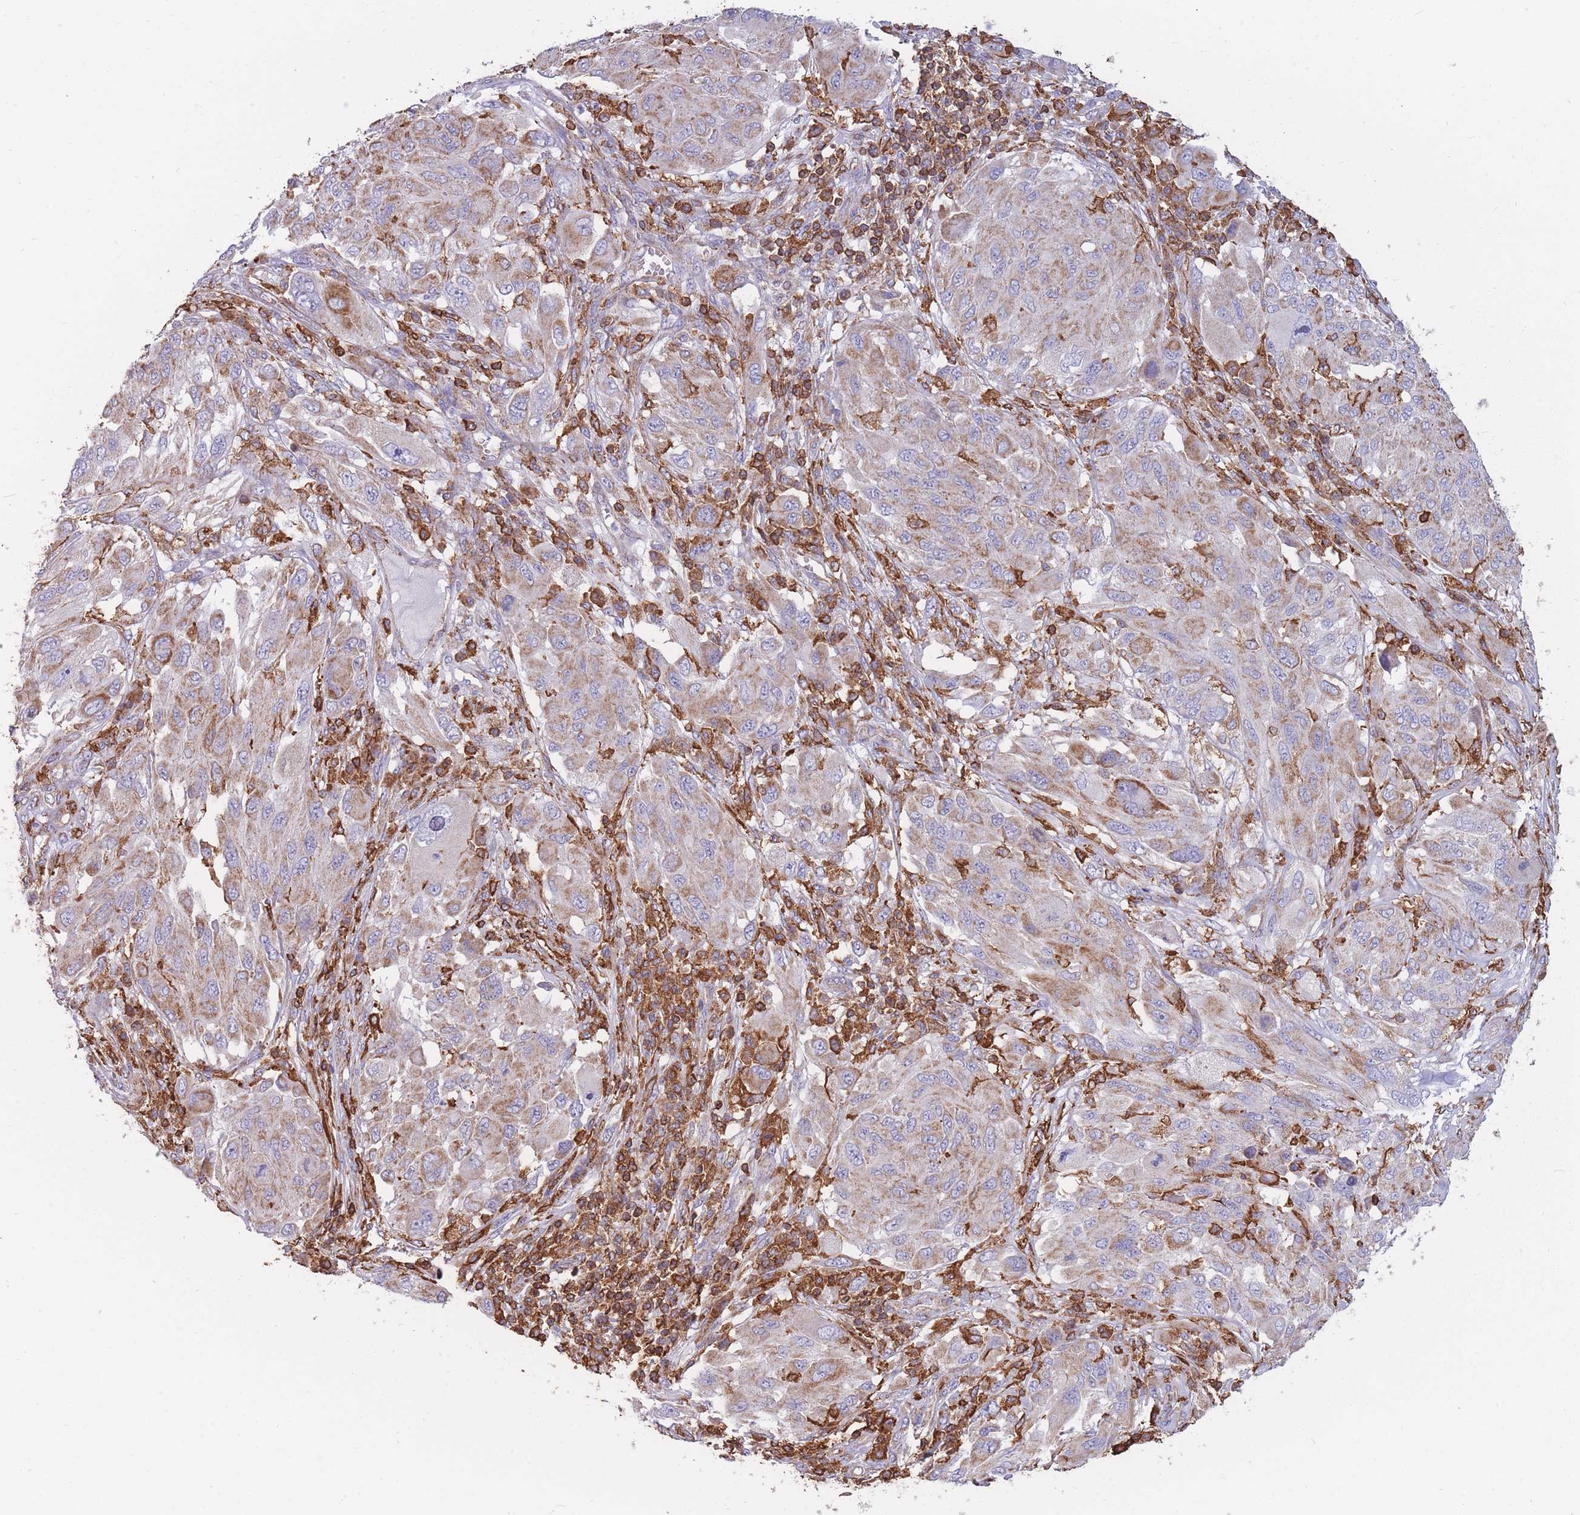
{"staining": {"intensity": "weak", "quantity": ">75%", "location": "cytoplasmic/membranous"}, "tissue": "melanoma", "cell_type": "Tumor cells", "image_type": "cancer", "snomed": [{"axis": "morphology", "description": "Malignant melanoma, NOS"}, {"axis": "topography", "description": "Skin"}], "caption": "Immunohistochemistry staining of melanoma, which demonstrates low levels of weak cytoplasmic/membranous staining in about >75% of tumor cells indicating weak cytoplasmic/membranous protein staining. The staining was performed using DAB (3,3'-diaminobenzidine) (brown) for protein detection and nuclei were counterstained in hematoxylin (blue).", "gene": "MRPL54", "patient": {"sex": "female", "age": 91}}